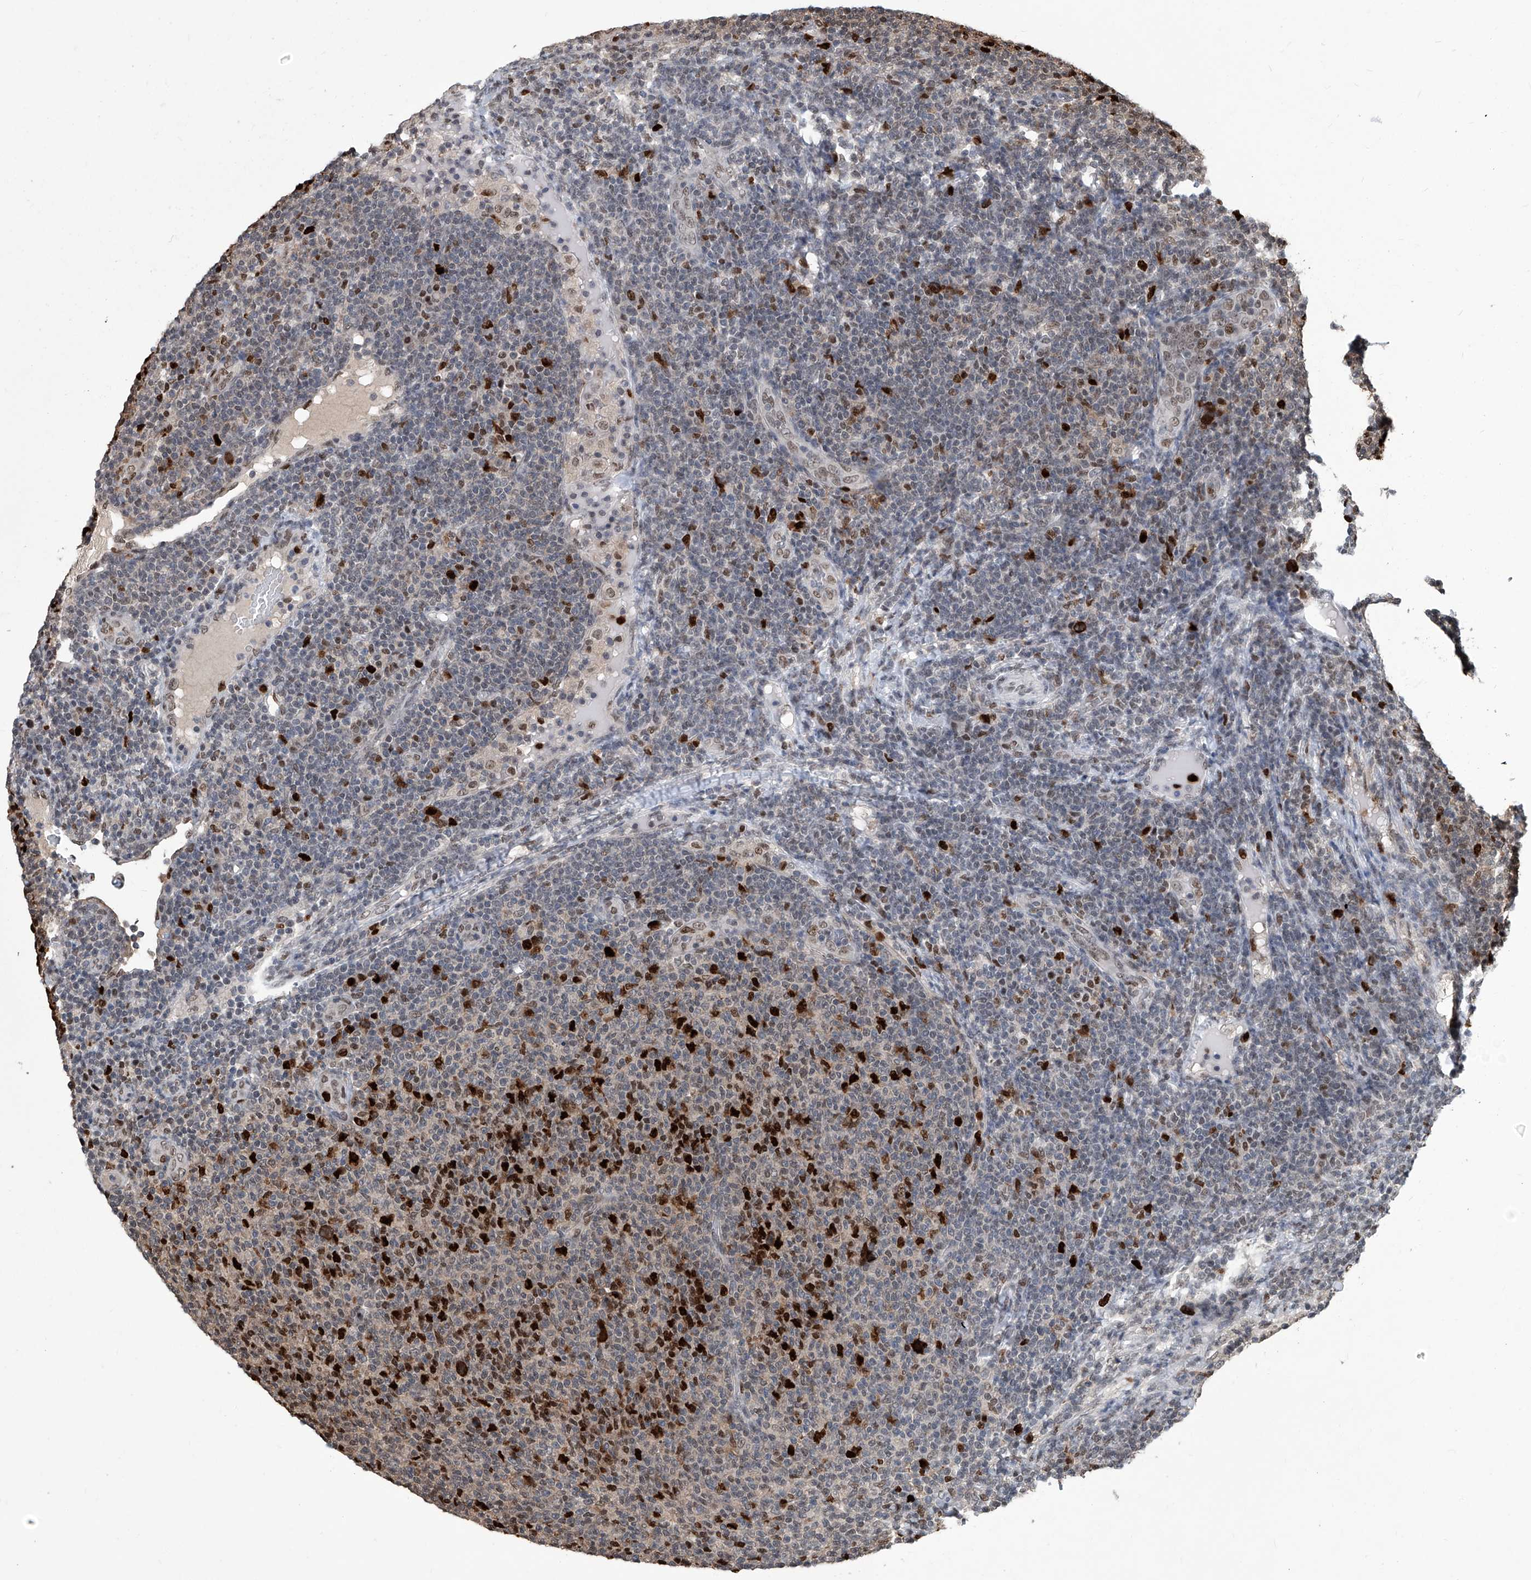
{"staining": {"intensity": "strong", "quantity": "<25%", "location": "nuclear"}, "tissue": "lymphoma", "cell_type": "Tumor cells", "image_type": "cancer", "snomed": [{"axis": "morphology", "description": "Malignant lymphoma, non-Hodgkin's type, Low grade"}, {"axis": "topography", "description": "Lymph node"}], "caption": "Low-grade malignant lymphoma, non-Hodgkin's type stained for a protein (brown) shows strong nuclear positive staining in approximately <25% of tumor cells.", "gene": "PCNA", "patient": {"sex": "male", "age": 66}}